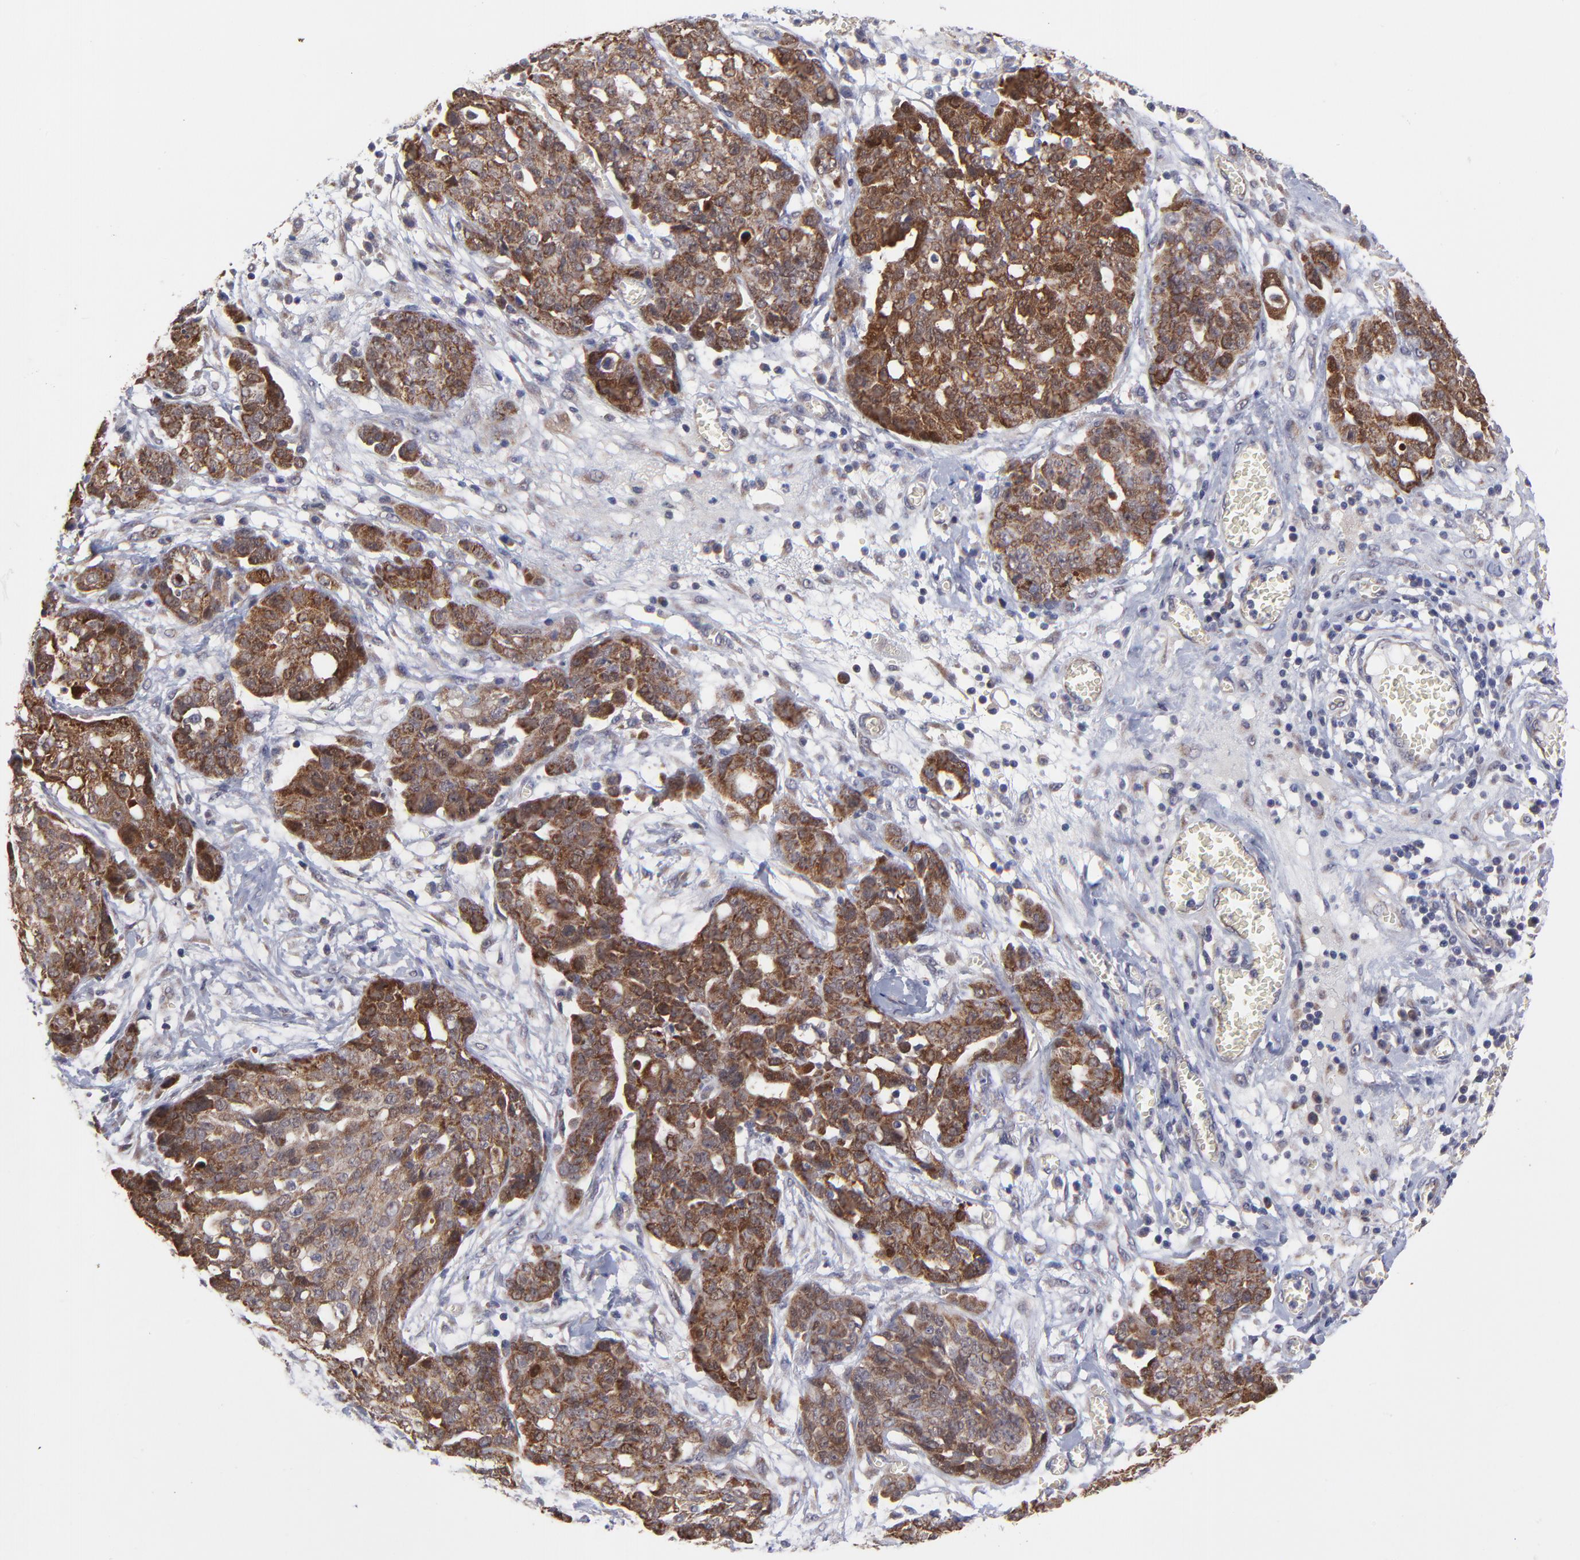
{"staining": {"intensity": "strong", "quantity": ">75%", "location": "cytoplasmic/membranous"}, "tissue": "ovarian cancer", "cell_type": "Tumor cells", "image_type": "cancer", "snomed": [{"axis": "morphology", "description": "Cystadenocarcinoma, serous, NOS"}, {"axis": "topography", "description": "Soft tissue"}, {"axis": "topography", "description": "Ovary"}], "caption": "Protein staining displays strong cytoplasmic/membranous staining in about >75% of tumor cells in ovarian serous cystadenocarcinoma.", "gene": "UBE2H", "patient": {"sex": "female", "age": 57}}